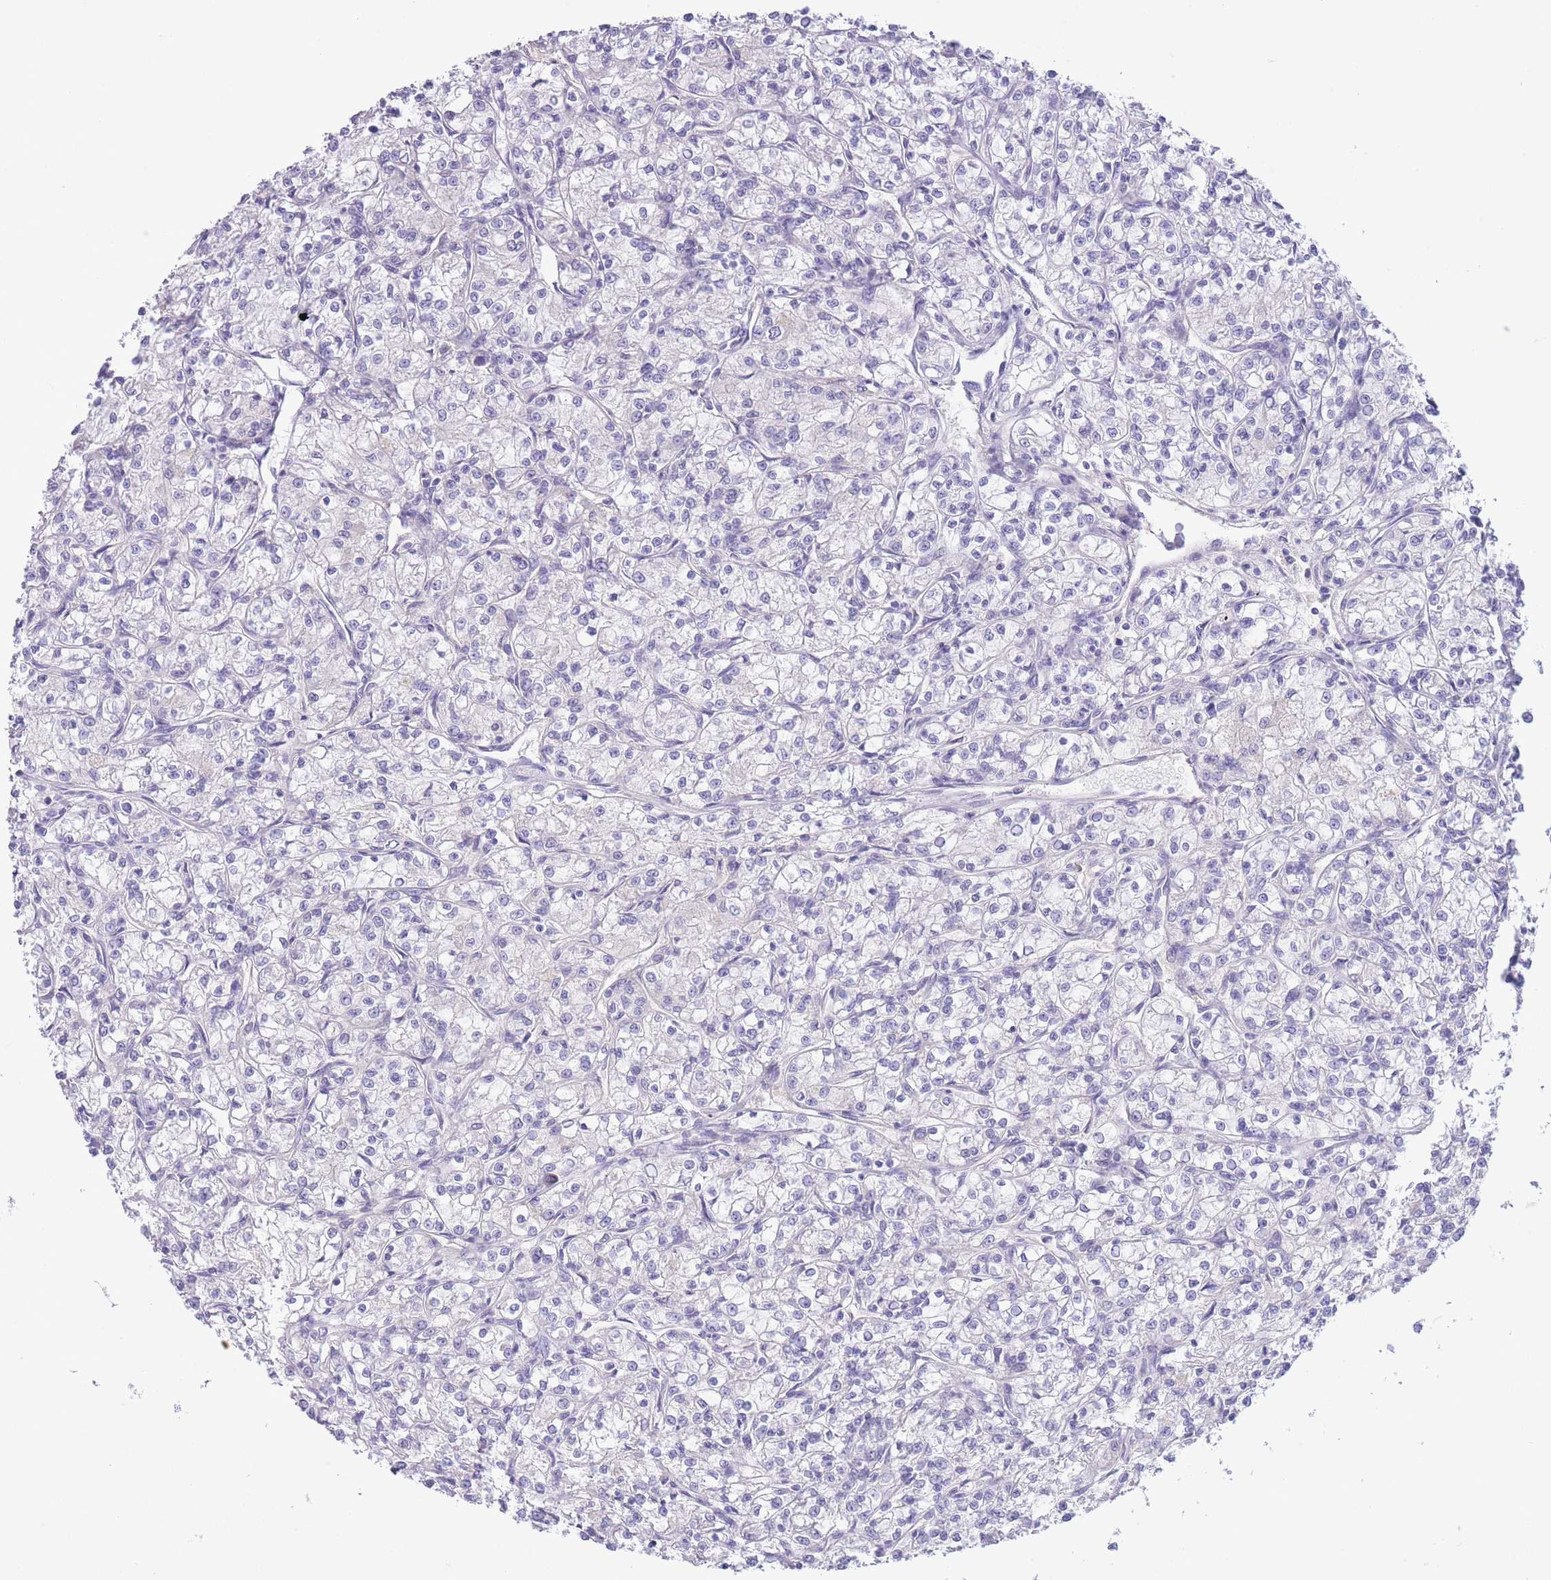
{"staining": {"intensity": "negative", "quantity": "none", "location": "none"}, "tissue": "renal cancer", "cell_type": "Tumor cells", "image_type": "cancer", "snomed": [{"axis": "morphology", "description": "Adenocarcinoma, NOS"}, {"axis": "topography", "description": "Kidney"}], "caption": "Tumor cells are negative for brown protein staining in renal cancer (adenocarcinoma).", "gene": "ASAP3", "patient": {"sex": "female", "age": 59}}